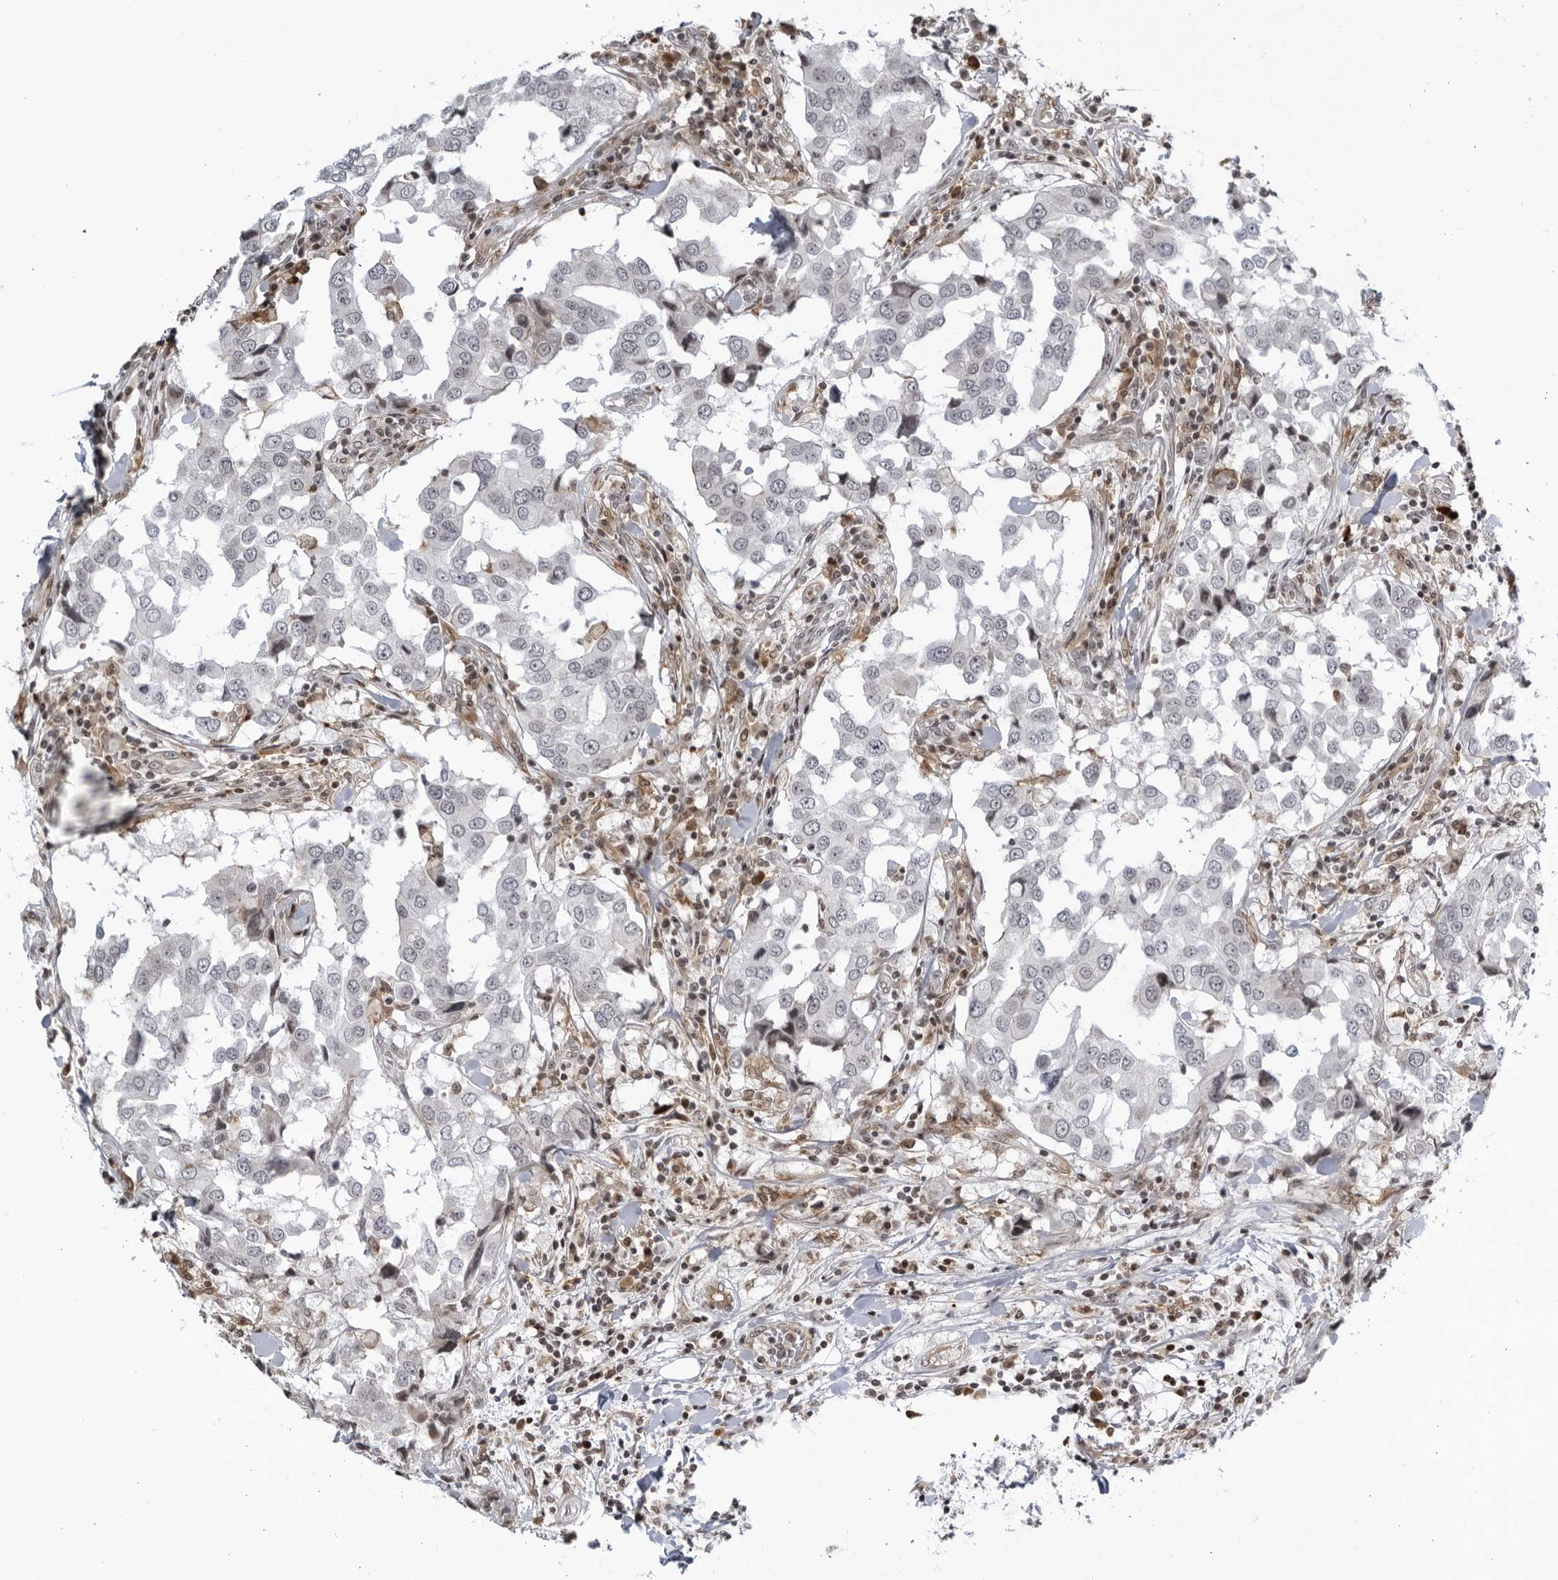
{"staining": {"intensity": "negative", "quantity": "none", "location": "none"}, "tissue": "breast cancer", "cell_type": "Tumor cells", "image_type": "cancer", "snomed": [{"axis": "morphology", "description": "Duct carcinoma"}, {"axis": "topography", "description": "Breast"}], "caption": "This is an immunohistochemistry micrograph of human breast cancer. There is no staining in tumor cells.", "gene": "DTL", "patient": {"sex": "female", "age": 27}}